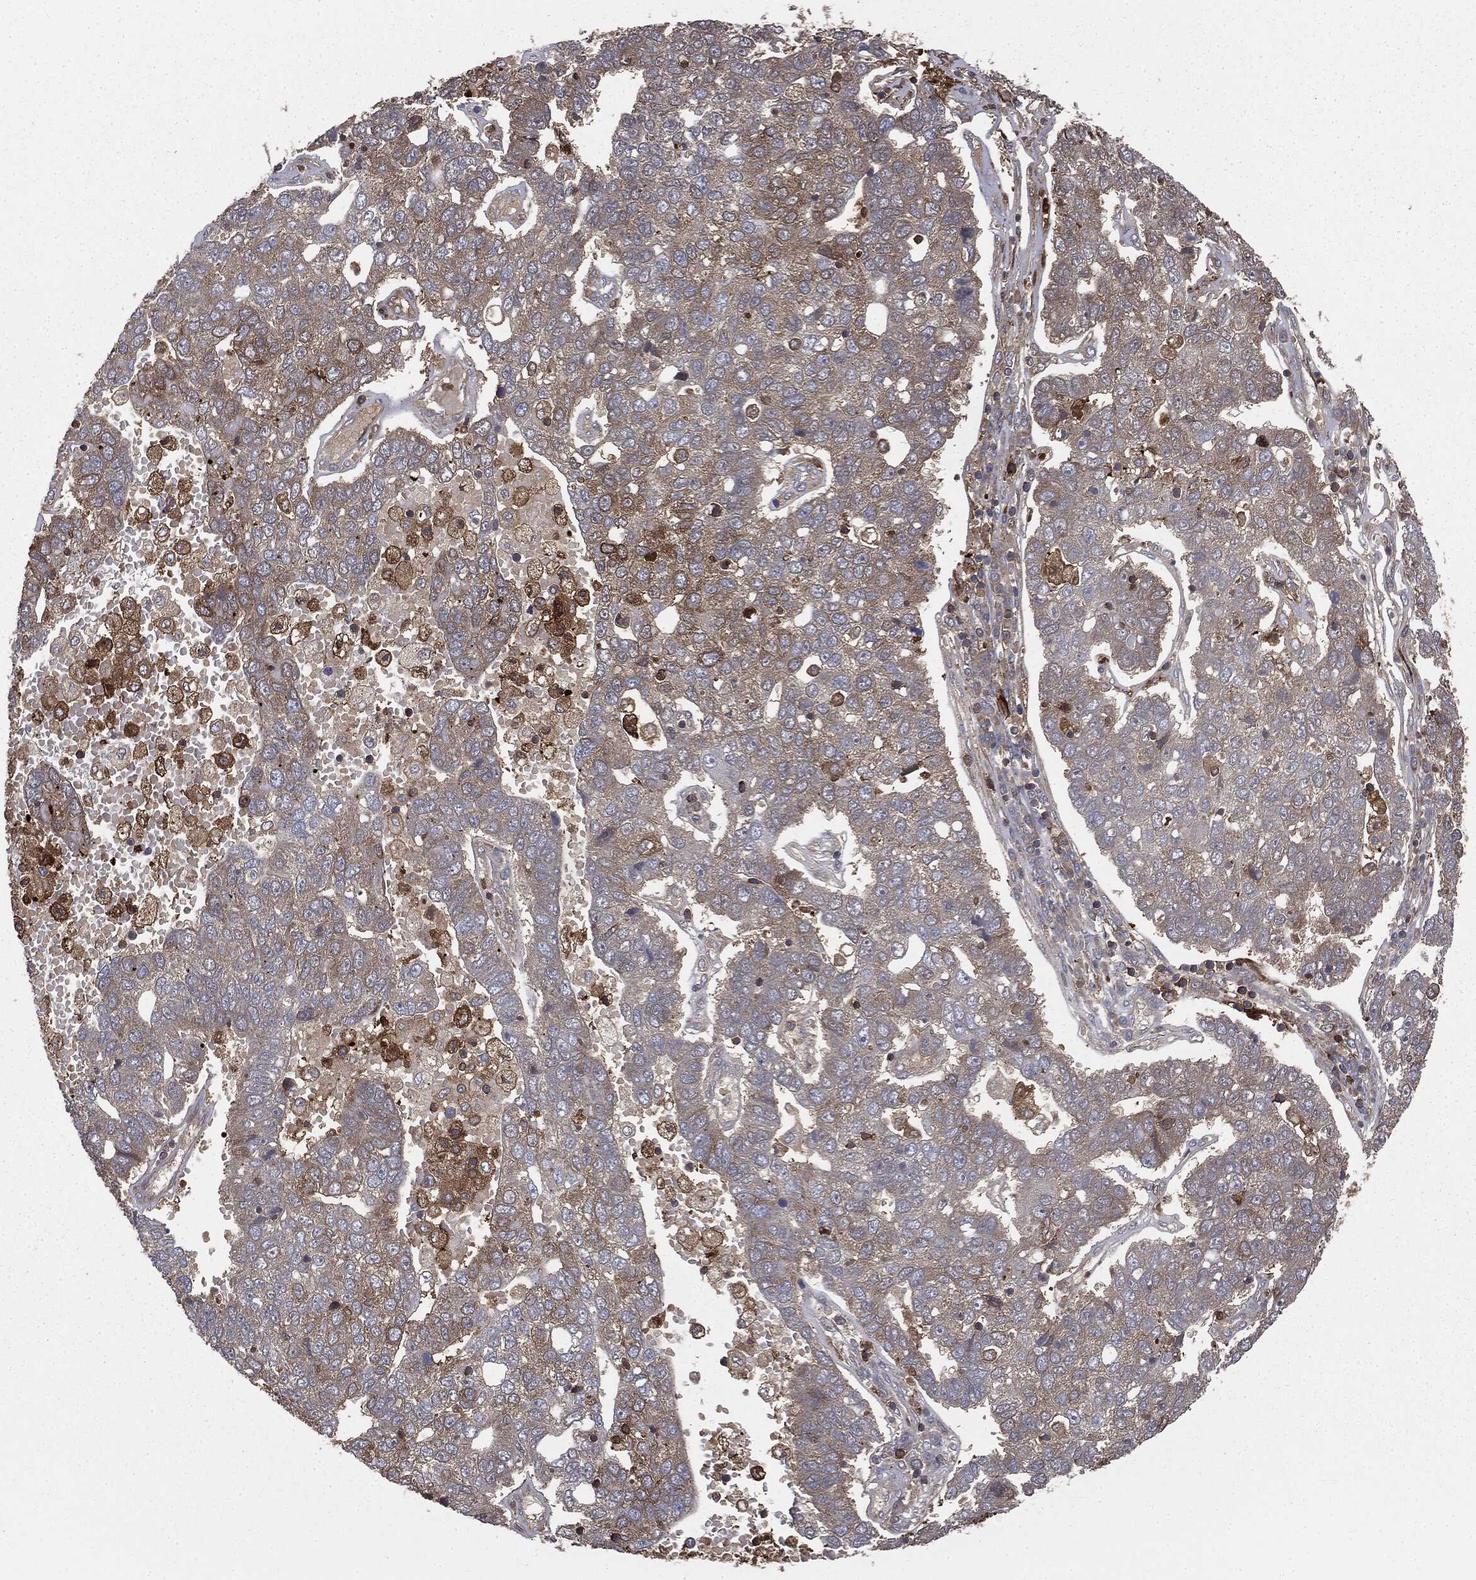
{"staining": {"intensity": "moderate", "quantity": "<25%", "location": "cytoplasmic/membranous"}, "tissue": "pancreatic cancer", "cell_type": "Tumor cells", "image_type": "cancer", "snomed": [{"axis": "morphology", "description": "Adenocarcinoma, NOS"}, {"axis": "topography", "description": "Pancreas"}], "caption": "Pancreatic adenocarcinoma stained for a protein exhibits moderate cytoplasmic/membranous positivity in tumor cells.", "gene": "GNB5", "patient": {"sex": "female", "age": 61}}